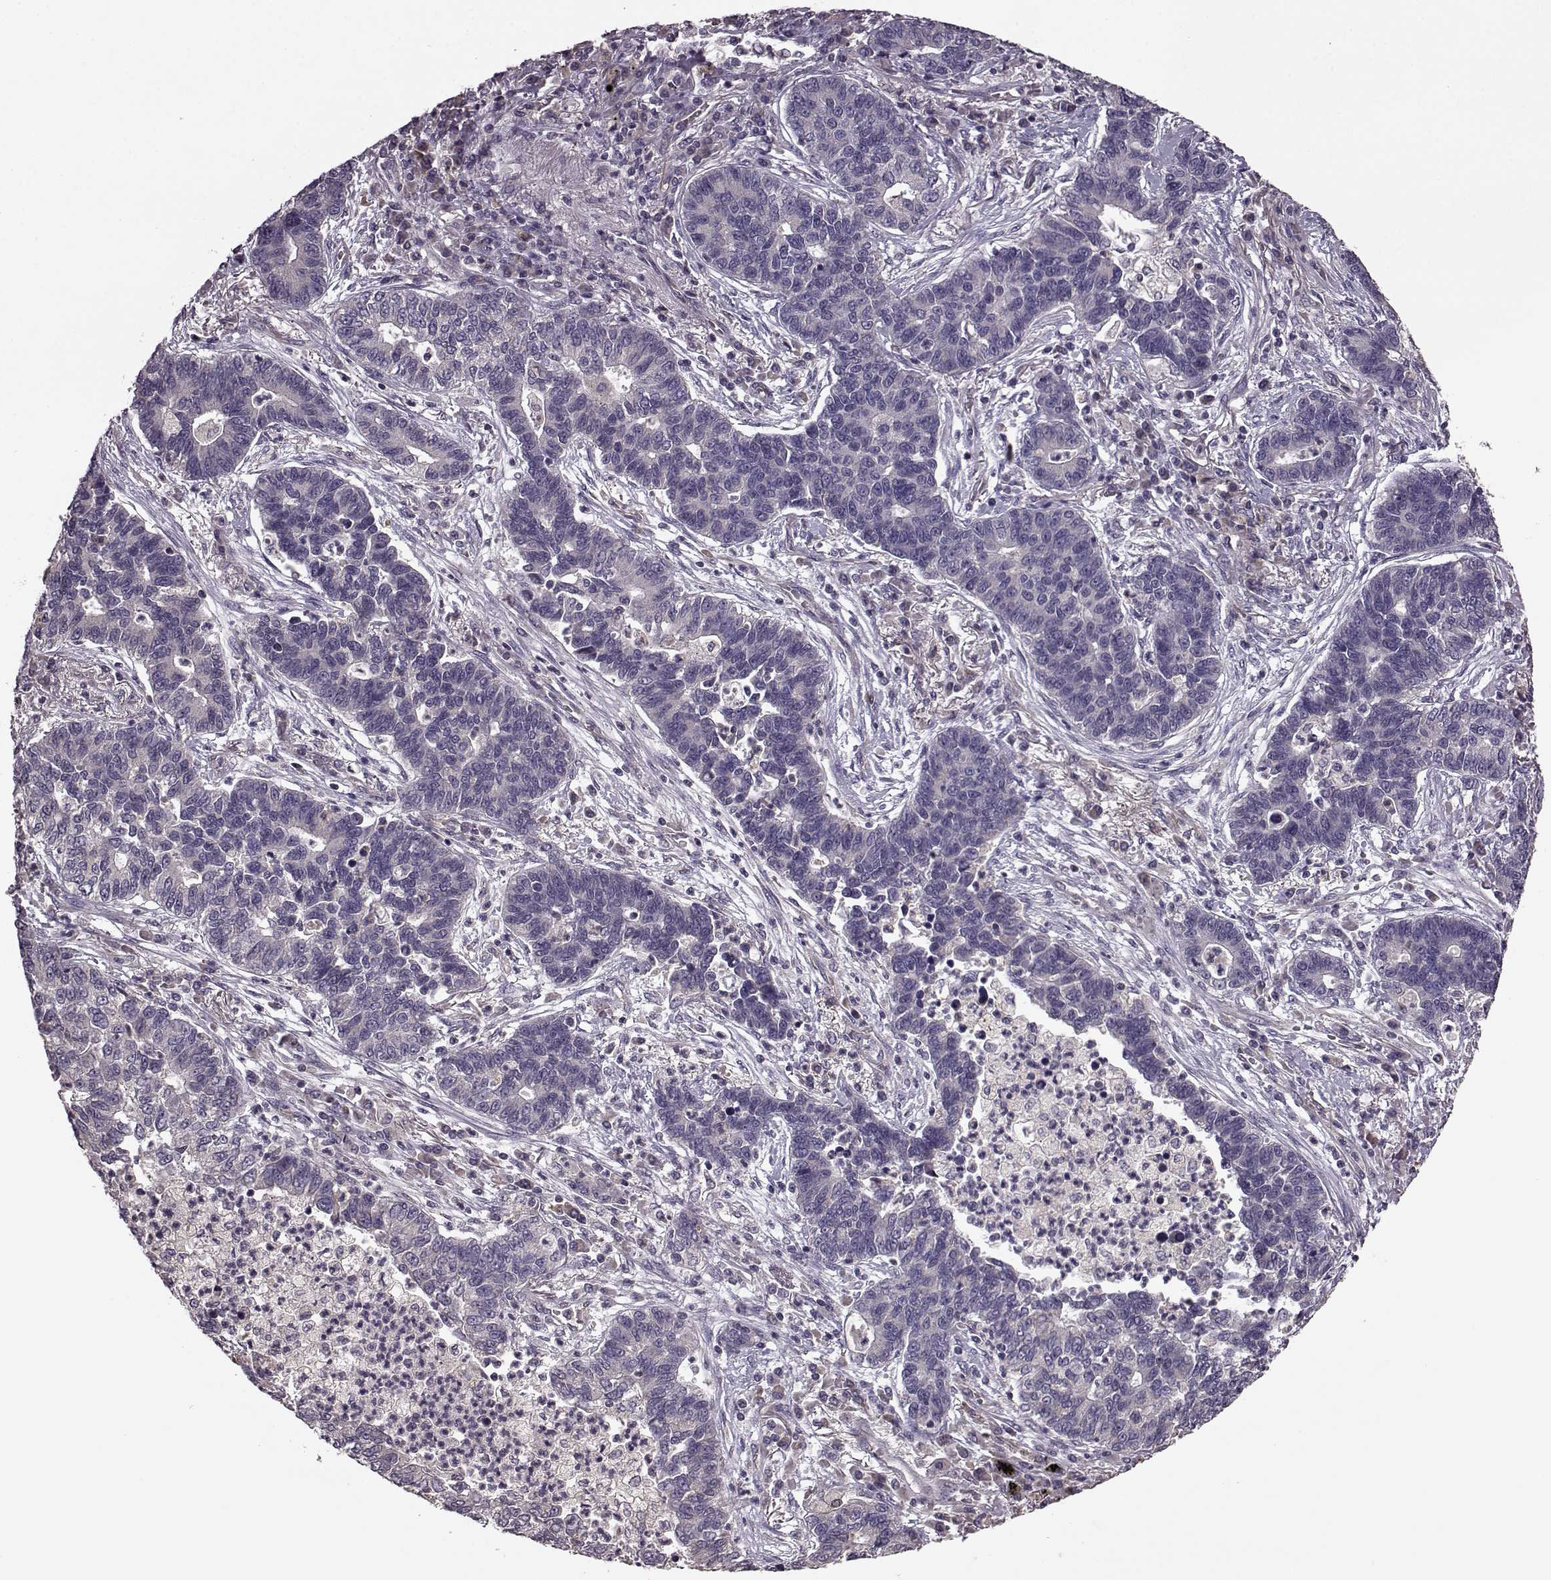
{"staining": {"intensity": "negative", "quantity": "none", "location": "none"}, "tissue": "lung cancer", "cell_type": "Tumor cells", "image_type": "cancer", "snomed": [{"axis": "morphology", "description": "Adenocarcinoma, NOS"}, {"axis": "topography", "description": "Lung"}], "caption": "This is a photomicrograph of IHC staining of lung adenocarcinoma, which shows no expression in tumor cells.", "gene": "NTF3", "patient": {"sex": "female", "age": 57}}